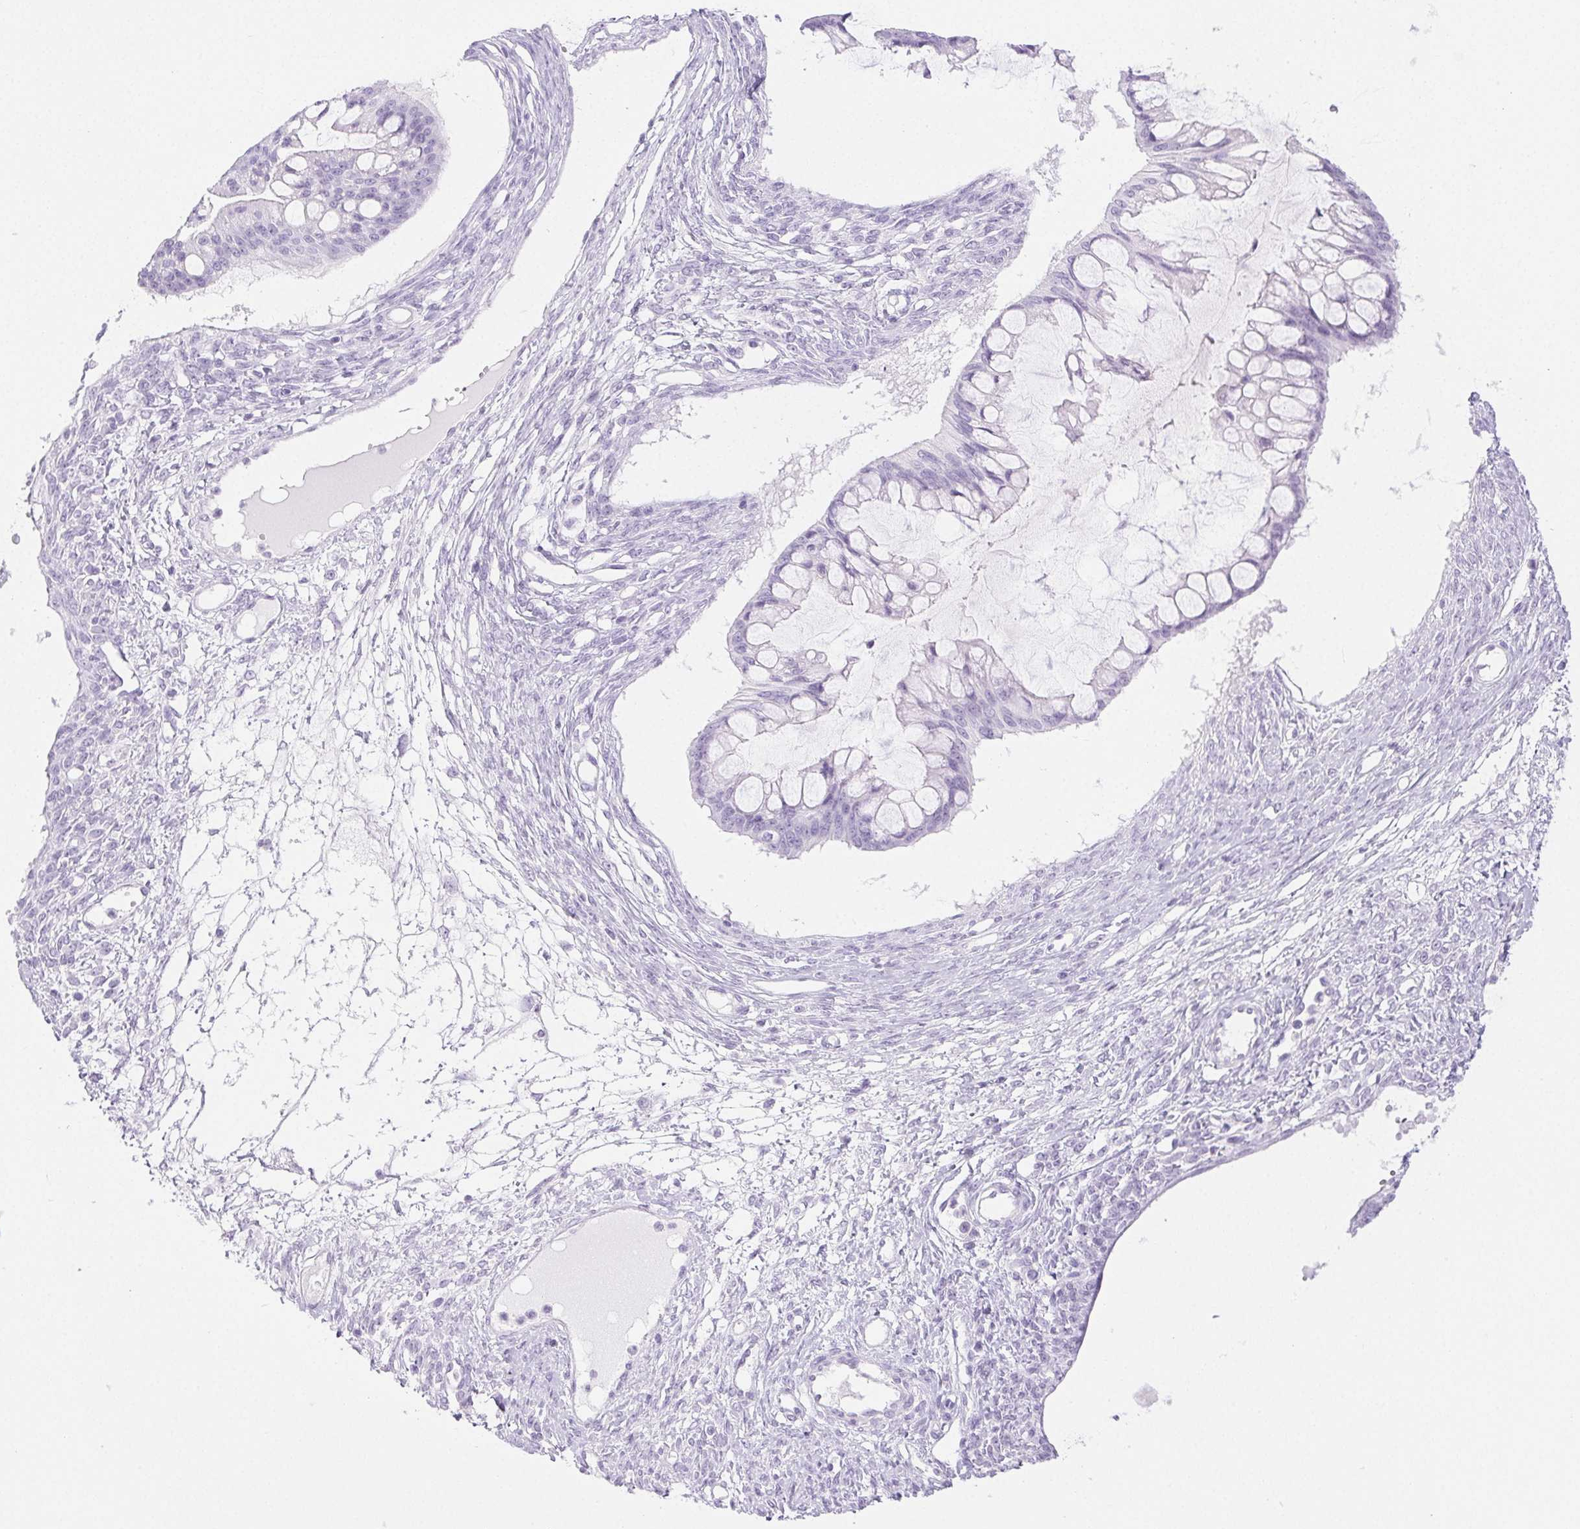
{"staining": {"intensity": "negative", "quantity": "none", "location": "none"}, "tissue": "ovarian cancer", "cell_type": "Tumor cells", "image_type": "cancer", "snomed": [{"axis": "morphology", "description": "Cystadenocarcinoma, mucinous, NOS"}, {"axis": "topography", "description": "Ovary"}], "caption": "High magnification brightfield microscopy of mucinous cystadenocarcinoma (ovarian) stained with DAB (brown) and counterstained with hematoxylin (blue): tumor cells show no significant expression. The staining was performed using DAB (3,3'-diaminobenzidine) to visualize the protein expression in brown, while the nuclei were stained in blue with hematoxylin (Magnification: 20x).", "gene": "SPRR3", "patient": {"sex": "female", "age": 73}}